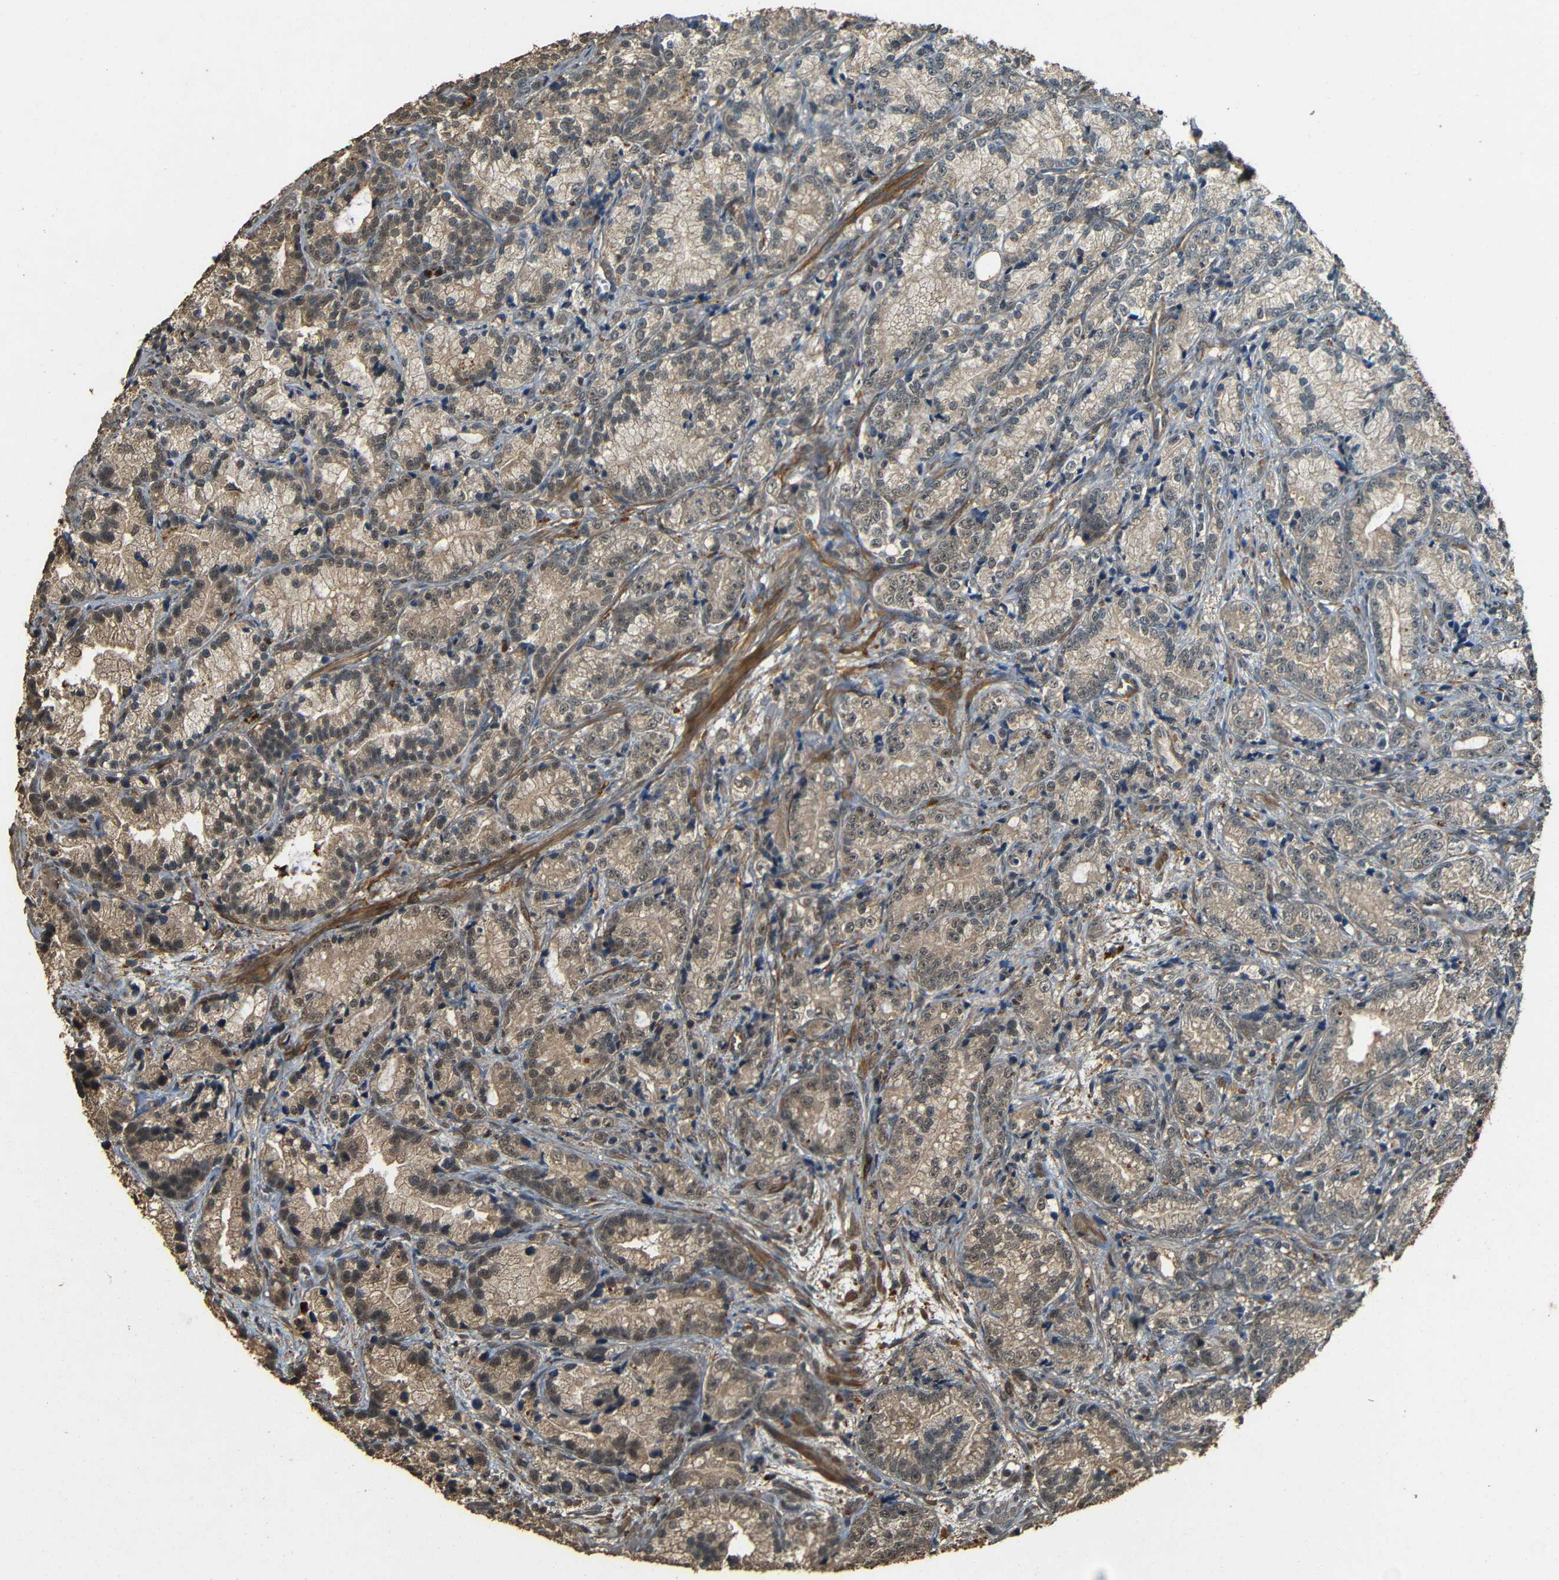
{"staining": {"intensity": "weak", "quantity": ">75%", "location": "cytoplasmic/membranous,nuclear"}, "tissue": "prostate cancer", "cell_type": "Tumor cells", "image_type": "cancer", "snomed": [{"axis": "morphology", "description": "Adenocarcinoma, Low grade"}, {"axis": "topography", "description": "Prostate"}], "caption": "About >75% of tumor cells in prostate cancer (low-grade adenocarcinoma) demonstrate weak cytoplasmic/membranous and nuclear protein expression as visualized by brown immunohistochemical staining.", "gene": "PDE5A", "patient": {"sex": "male", "age": 89}}